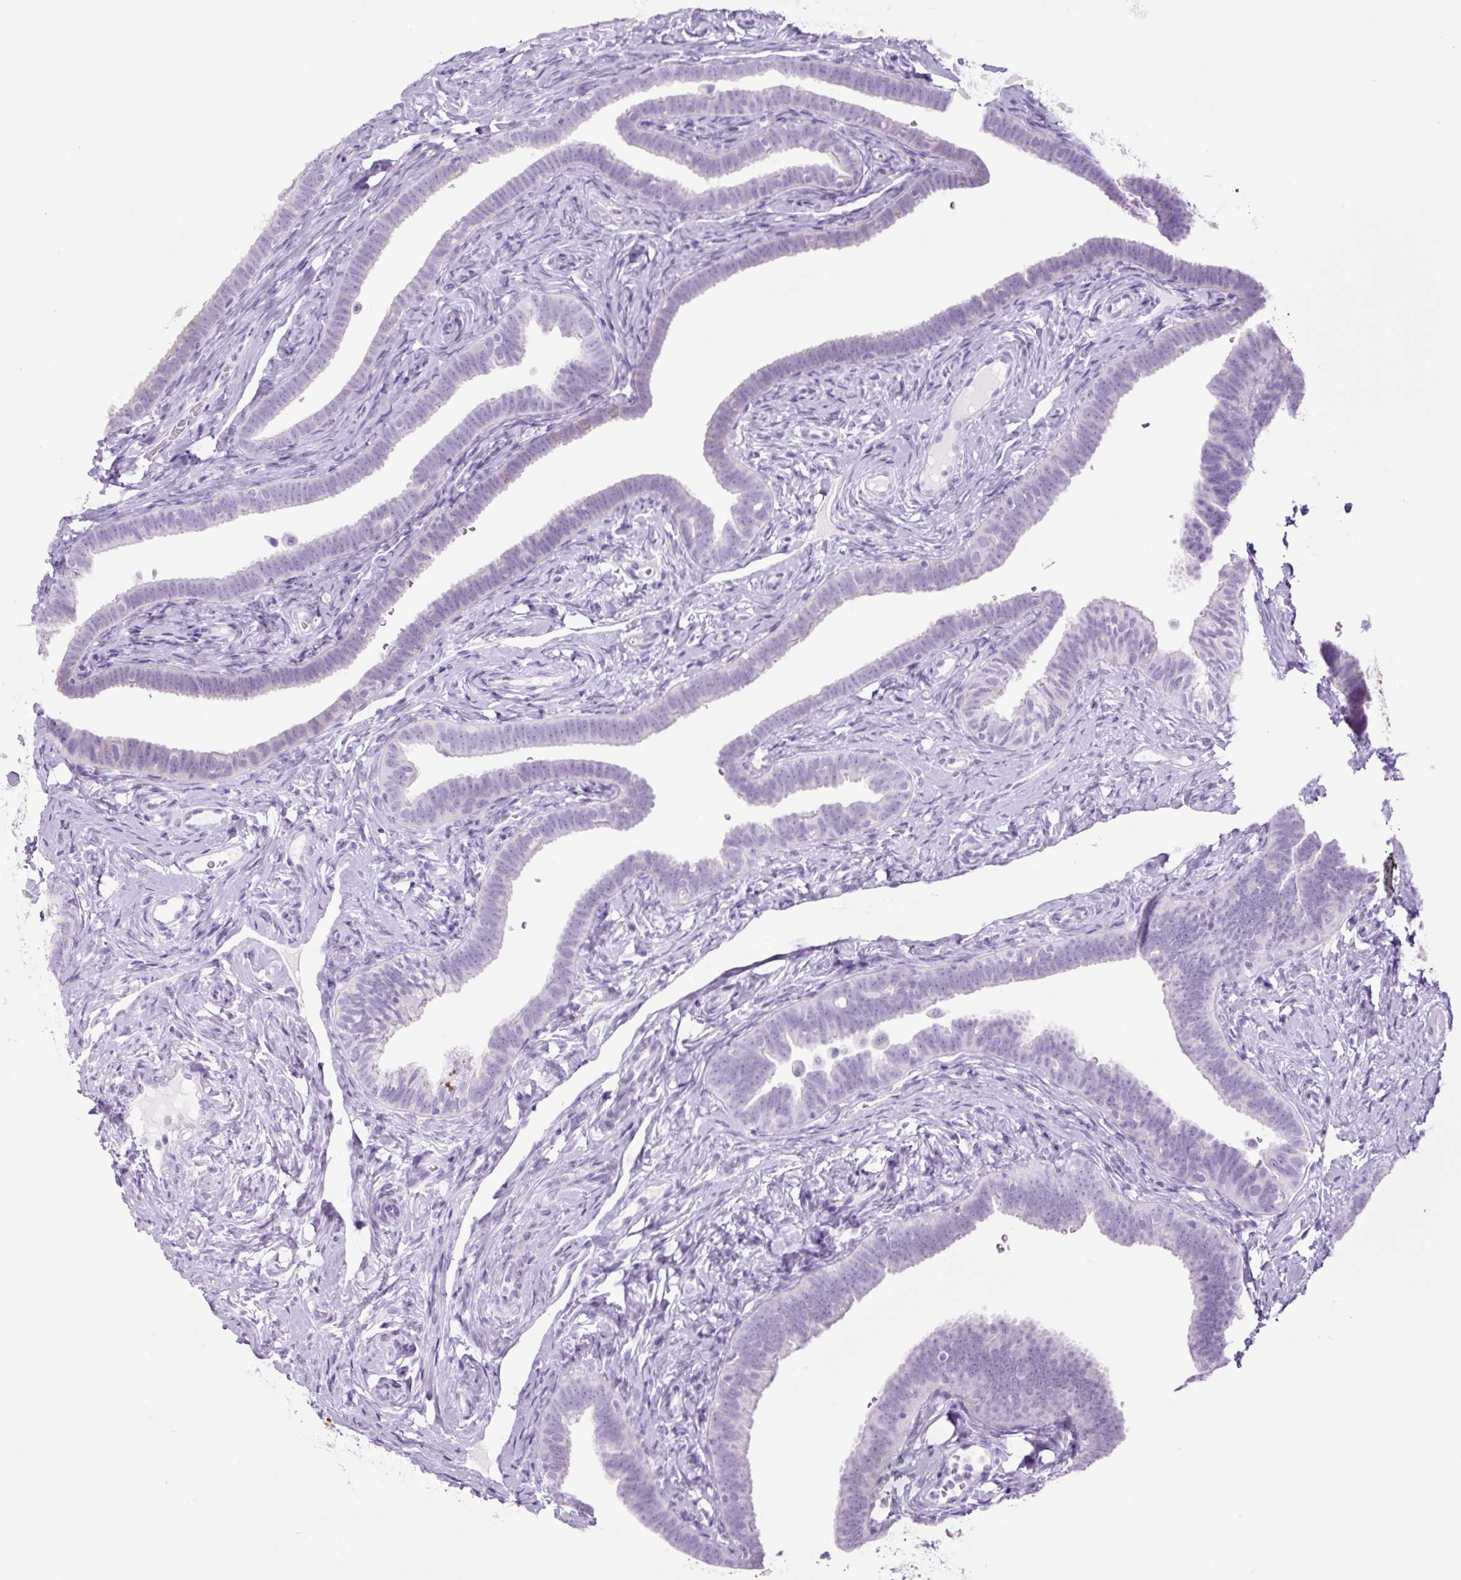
{"staining": {"intensity": "negative", "quantity": "none", "location": "none"}, "tissue": "fallopian tube", "cell_type": "Glandular cells", "image_type": "normal", "snomed": [{"axis": "morphology", "description": "Normal tissue, NOS"}, {"axis": "topography", "description": "Fallopian tube"}], "caption": "Glandular cells show no significant expression in benign fallopian tube. The staining is performed using DAB (3,3'-diaminobenzidine) brown chromogen with nuclei counter-stained in using hematoxylin.", "gene": "TFF2", "patient": {"sex": "female", "age": 69}}